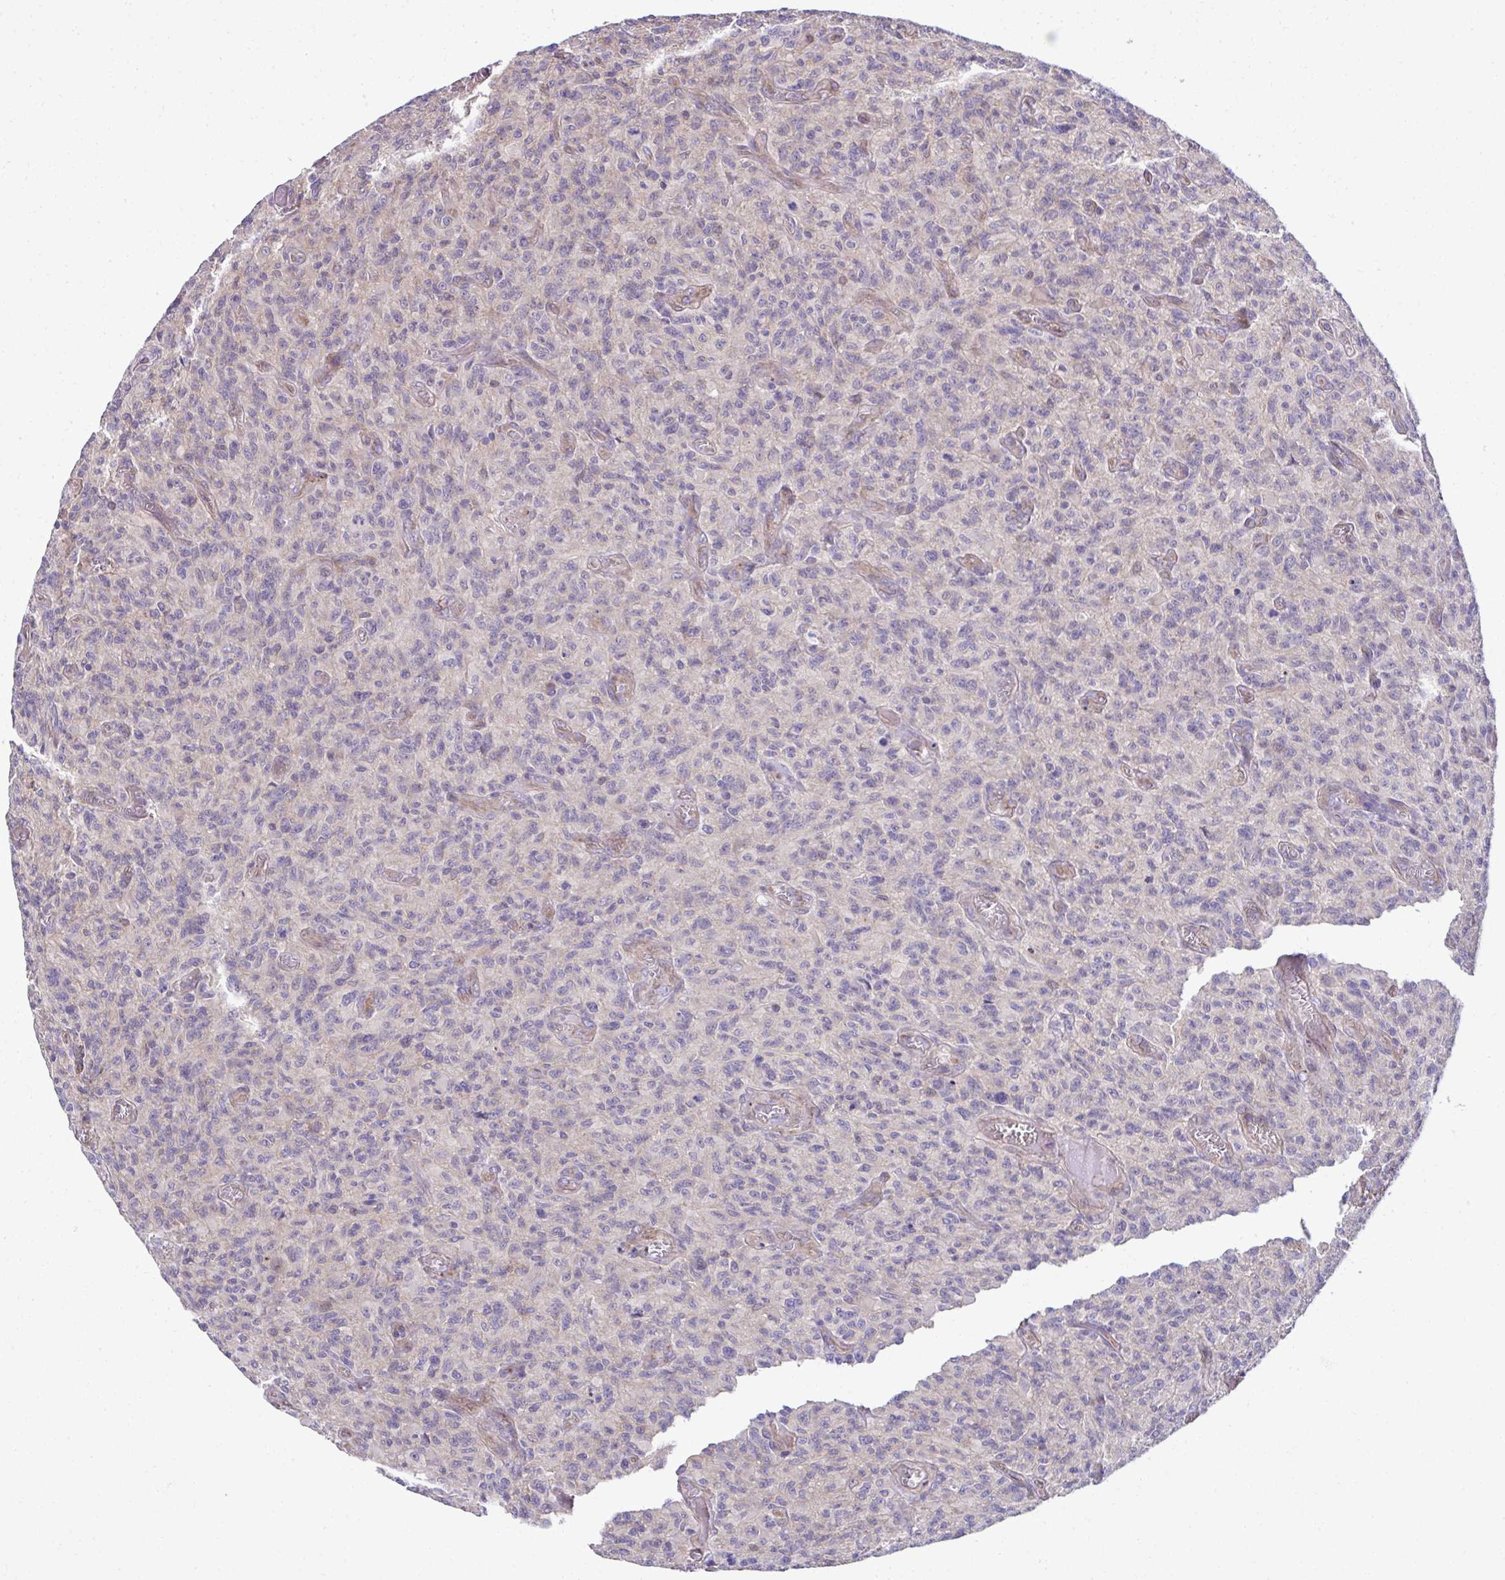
{"staining": {"intensity": "negative", "quantity": "none", "location": "none"}, "tissue": "glioma", "cell_type": "Tumor cells", "image_type": "cancer", "snomed": [{"axis": "morphology", "description": "Glioma, malignant, High grade"}, {"axis": "topography", "description": "Brain"}], "caption": "IHC micrograph of human glioma stained for a protein (brown), which shows no positivity in tumor cells. The staining is performed using DAB (3,3'-diaminobenzidine) brown chromogen with nuclei counter-stained in using hematoxylin.", "gene": "TRIM52", "patient": {"sex": "male", "age": 61}}